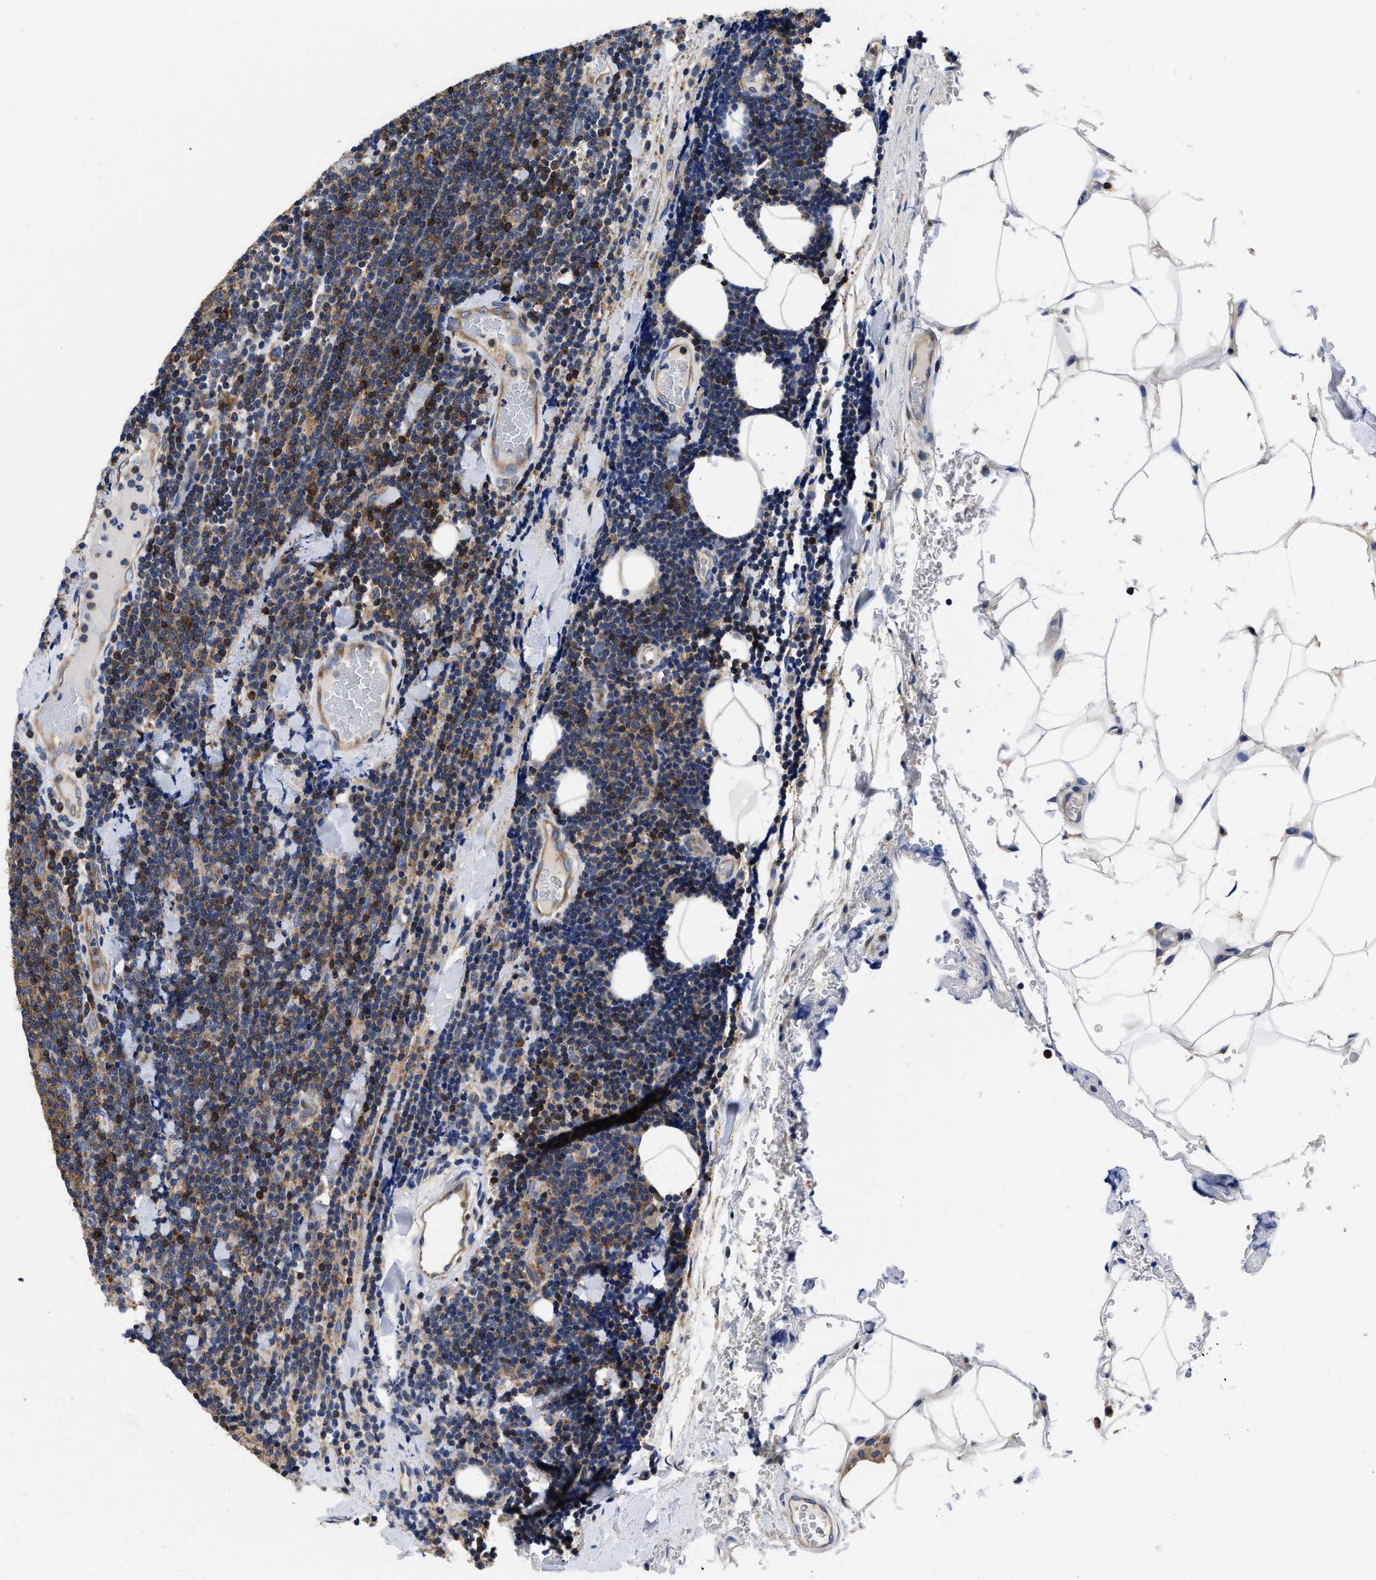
{"staining": {"intensity": "moderate", "quantity": "25%-75%", "location": "cytoplasmic/membranous"}, "tissue": "lymphoma", "cell_type": "Tumor cells", "image_type": "cancer", "snomed": [{"axis": "morphology", "description": "Malignant lymphoma, non-Hodgkin's type, Low grade"}, {"axis": "topography", "description": "Lymph node"}], "caption": "Moderate cytoplasmic/membranous positivity for a protein is seen in approximately 25%-75% of tumor cells of low-grade malignant lymphoma, non-Hodgkin's type using IHC.", "gene": "YARS1", "patient": {"sex": "male", "age": 66}}